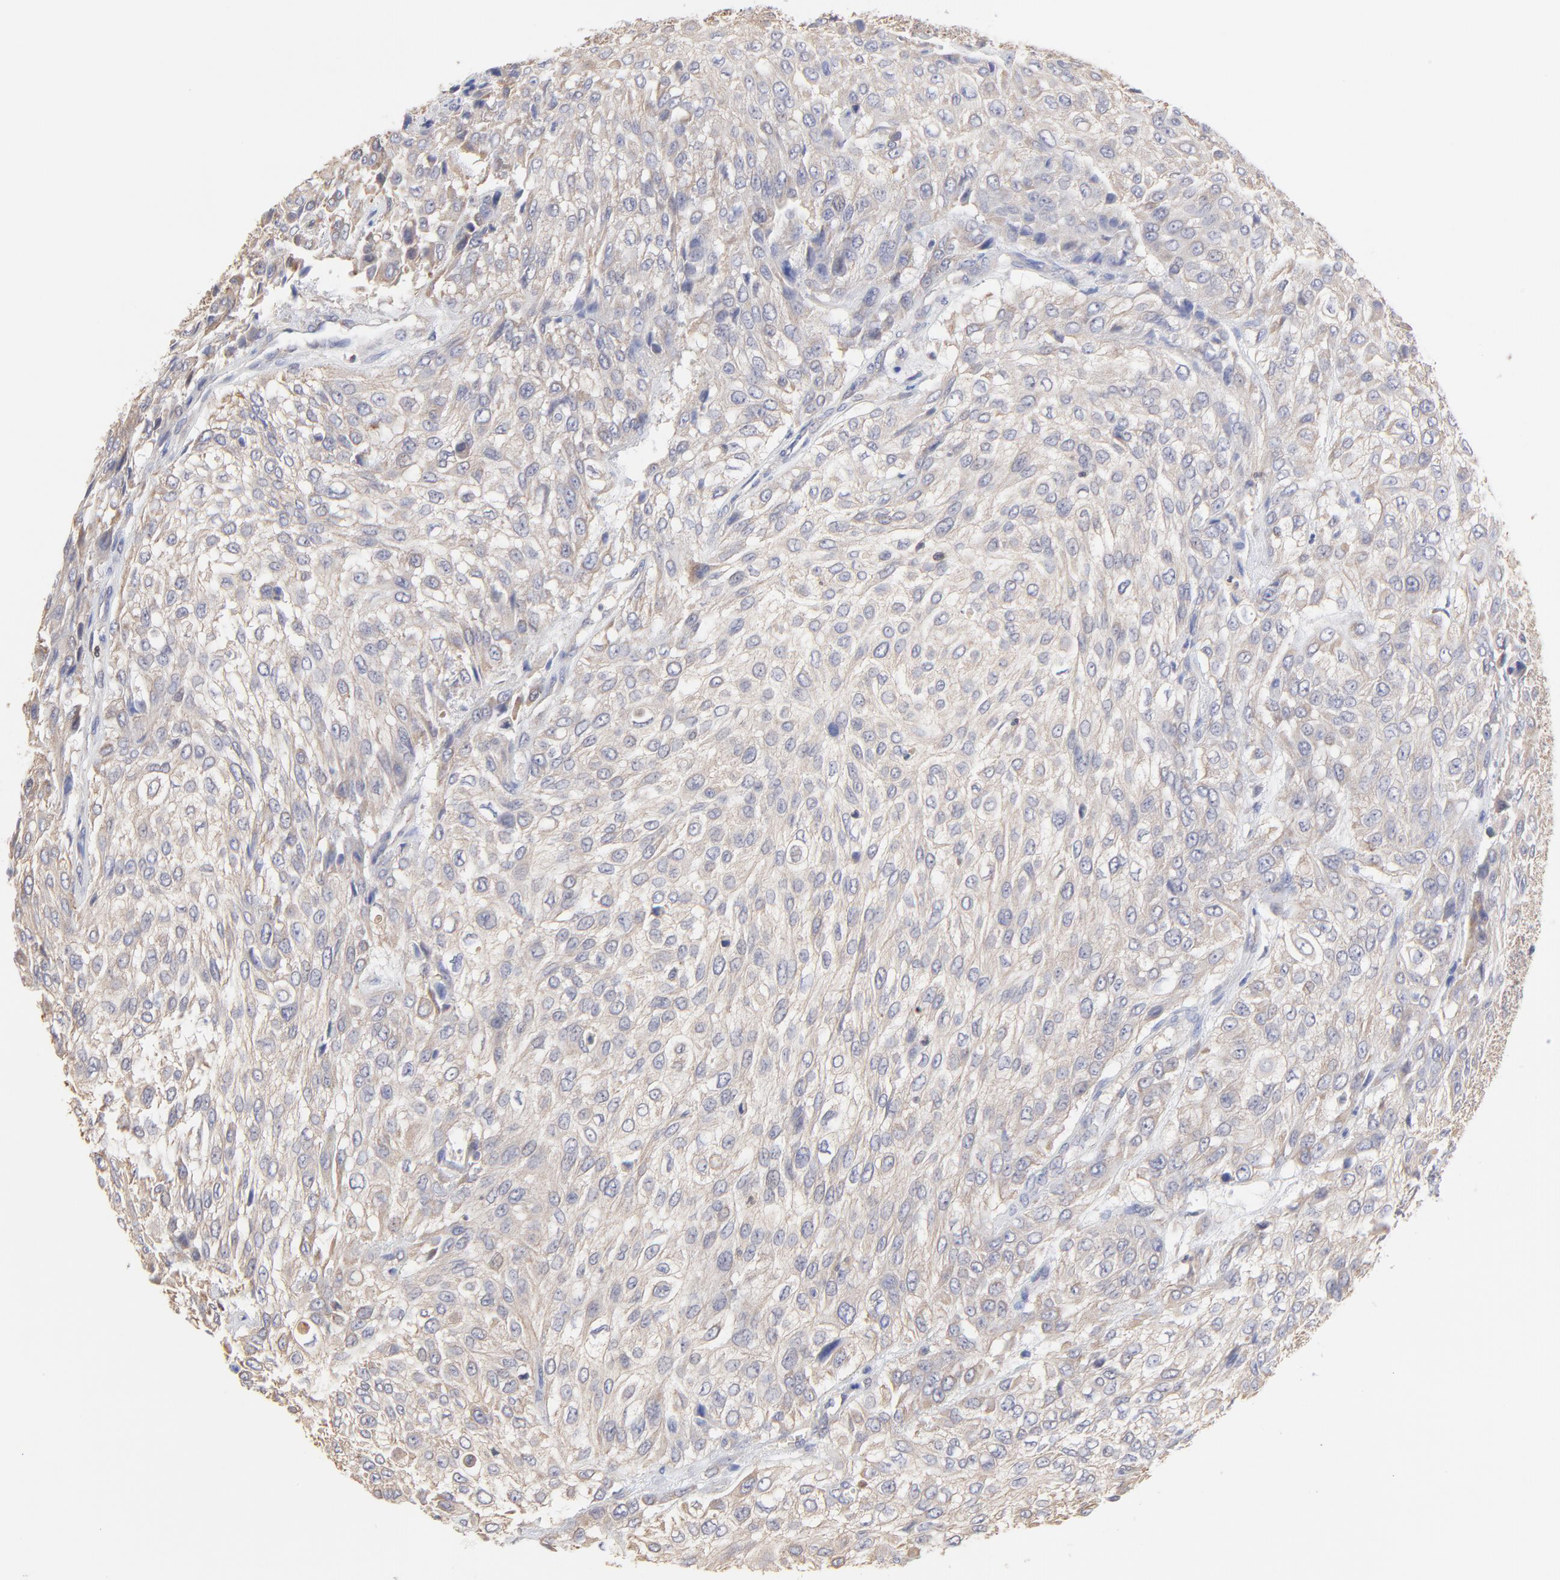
{"staining": {"intensity": "weak", "quantity": ">75%", "location": "cytoplasmic/membranous"}, "tissue": "urothelial cancer", "cell_type": "Tumor cells", "image_type": "cancer", "snomed": [{"axis": "morphology", "description": "Urothelial carcinoma, High grade"}, {"axis": "topography", "description": "Urinary bladder"}], "caption": "Human urothelial carcinoma (high-grade) stained with a brown dye displays weak cytoplasmic/membranous positive staining in about >75% of tumor cells.", "gene": "PCMT1", "patient": {"sex": "male", "age": 57}}